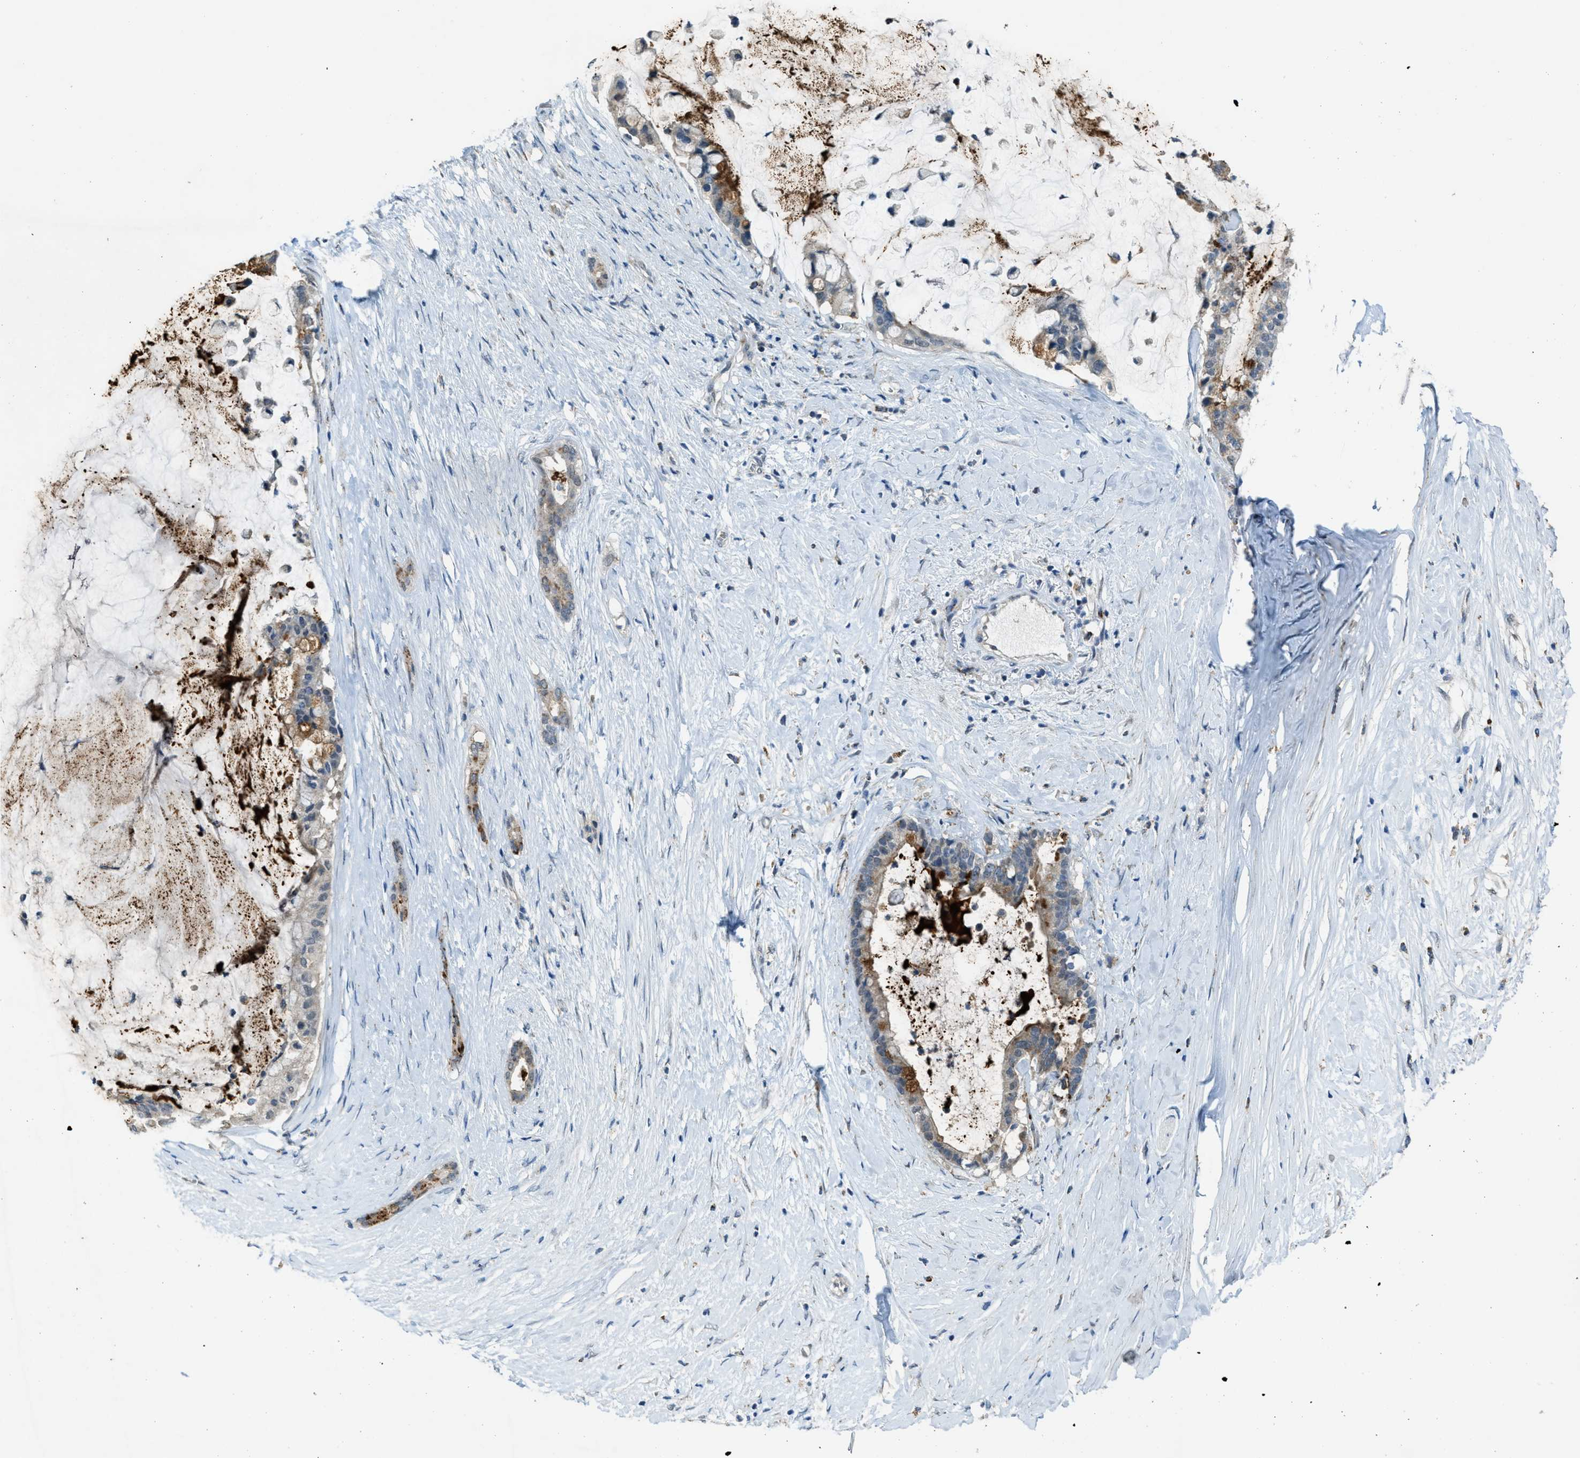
{"staining": {"intensity": "weak", "quantity": "<25%", "location": "cytoplasmic/membranous"}, "tissue": "pancreatic cancer", "cell_type": "Tumor cells", "image_type": "cancer", "snomed": [{"axis": "morphology", "description": "Adenocarcinoma, NOS"}, {"axis": "topography", "description": "Pancreas"}], "caption": "High magnification brightfield microscopy of pancreatic adenocarcinoma stained with DAB (brown) and counterstained with hematoxylin (blue): tumor cells show no significant staining. (Brightfield microscopy of DAB immunohistochemistry at high magnification).", "gene": "CDON", "patient": {"sex": "male", "age": 41}}